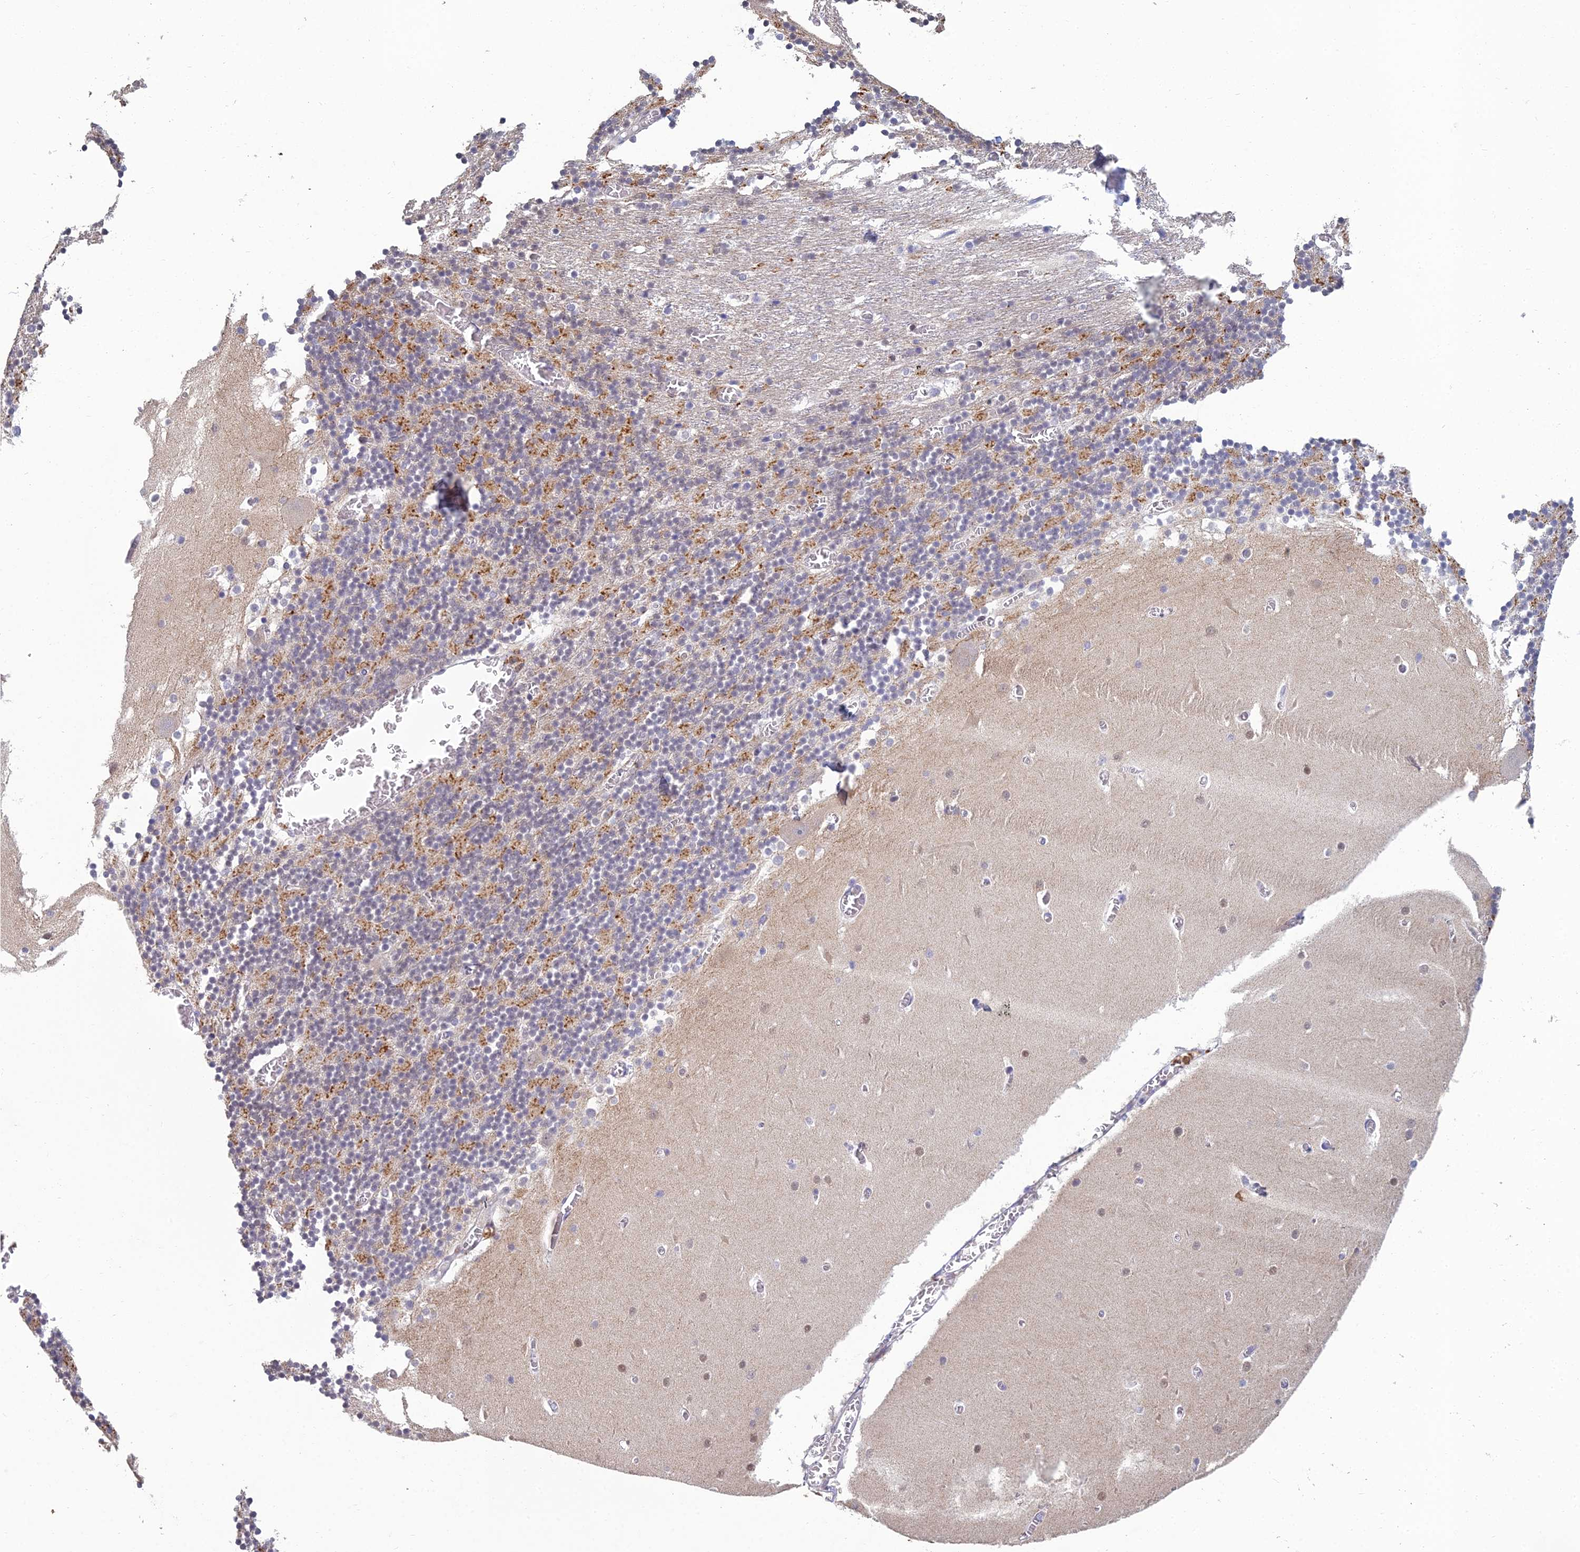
{"staining": {"intensity": "moderate", "quantity": "25%-75%", "location": "cytoplasmic/membranous"}, "tissue": "cerebellum", "cell_type": "Cells in granular layer", "image_type": "normal", "snomed": [{"axis": "morphology", "description": "Normal tissue, NOS"}, {"axis": "topography", "description": "Cerebellum"}], "caption": "IHC of normal human cerebellum shows medium levels of moderate cytoplasmic/membranous staining in approximately 25%-75% of cells in granular layer.", "gene": "ABHD17A", "patient": {"sex": "female", "age": 28}}